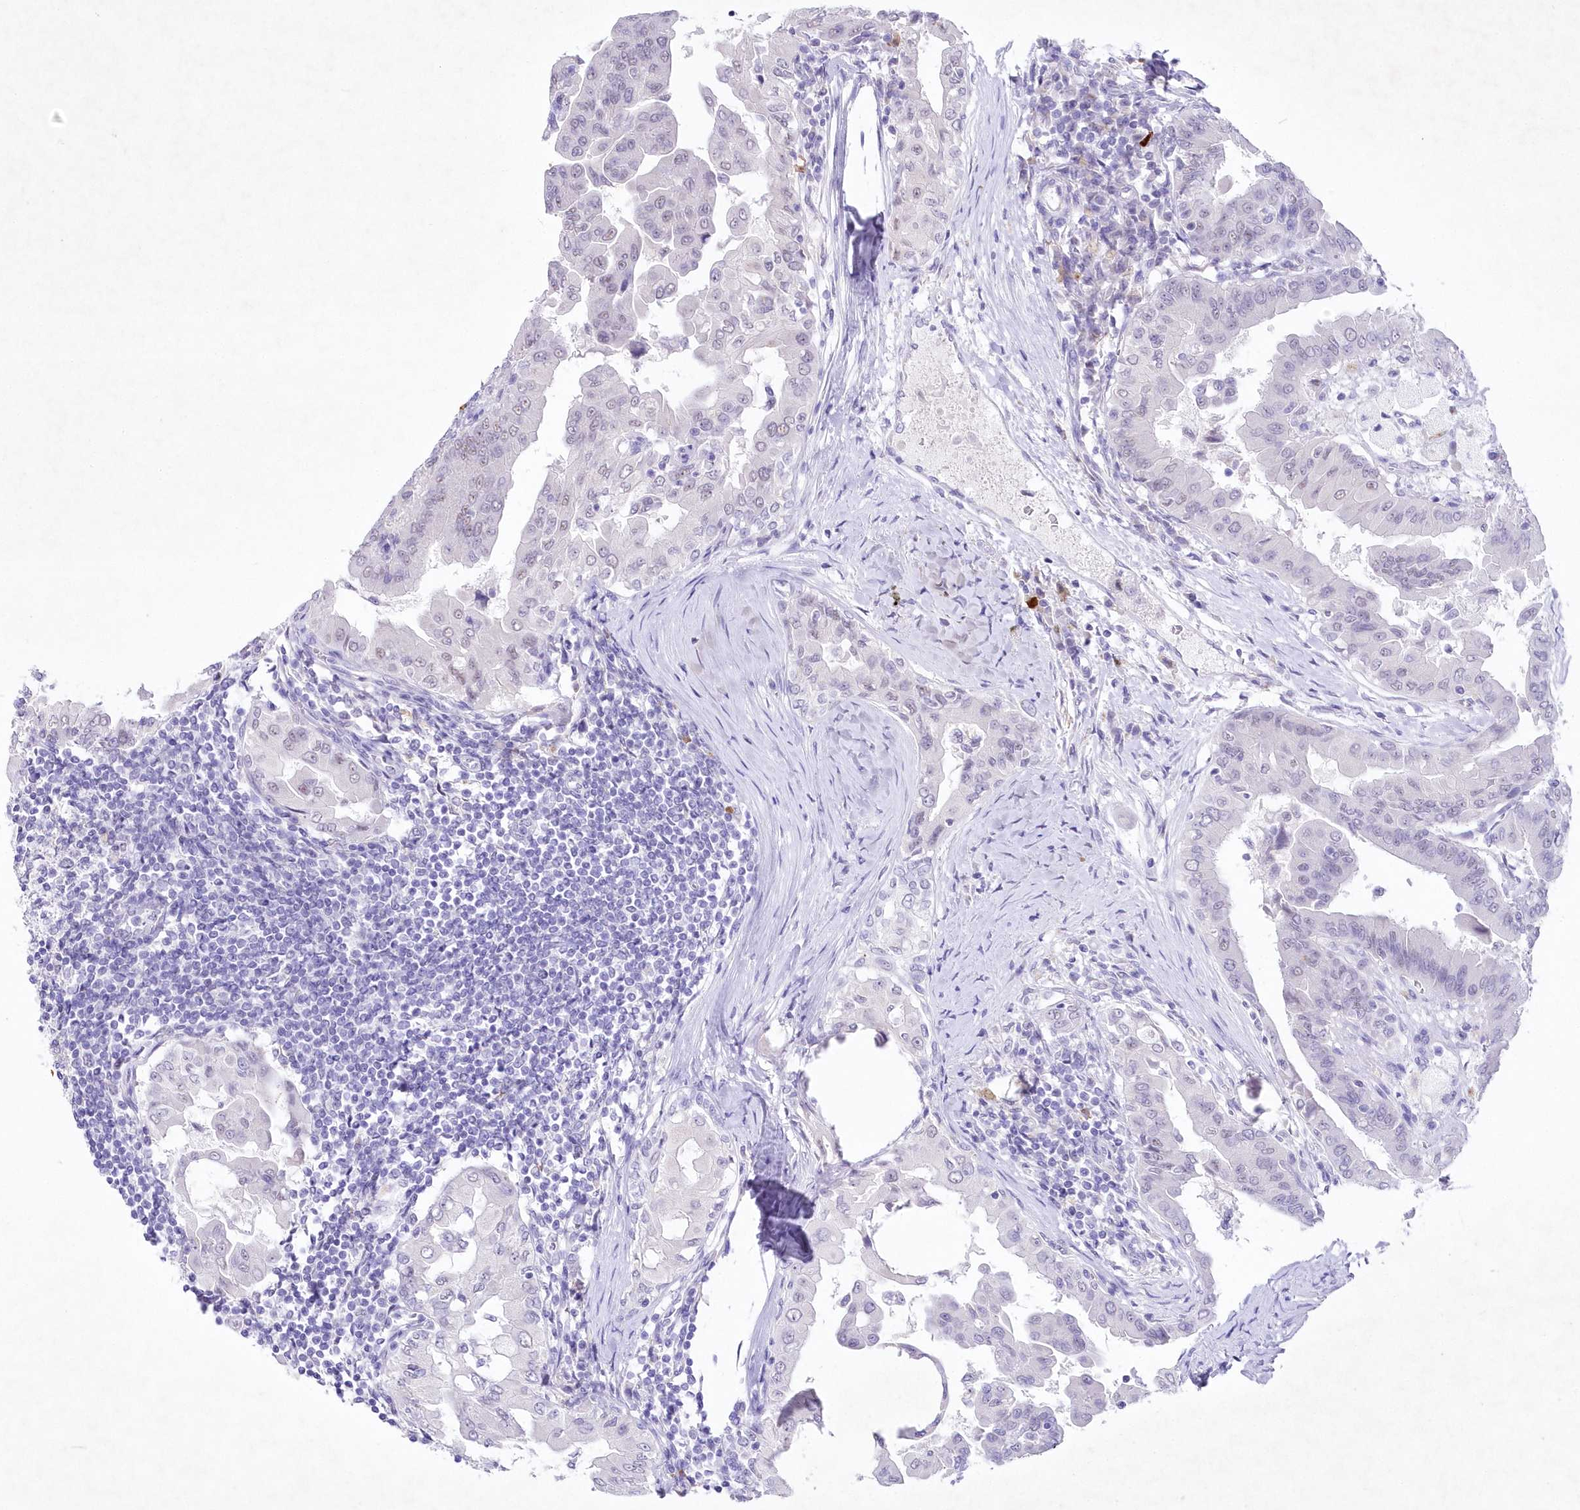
{"staining": {"intensity": "negative", "quantity": "none", "location": "none"}, "tissue": "thyroid cancer", "cell_type": "Tumor cells", "image_type": "cancer", "snomed": [{"axis": "morphology", "description": "Papillary adenocarcinoma, NOS"}, {"axis": "topography", "description": "Thyroid gland"}], "caption": "A high-resolution image shows immunohistochemistry (IHC) staining of papillary adenocarcinoma (thyroid), which displays no significant staining in tumor cells.", "gene": "RBM27", "patient": {"sex": "male", "age": 33}}